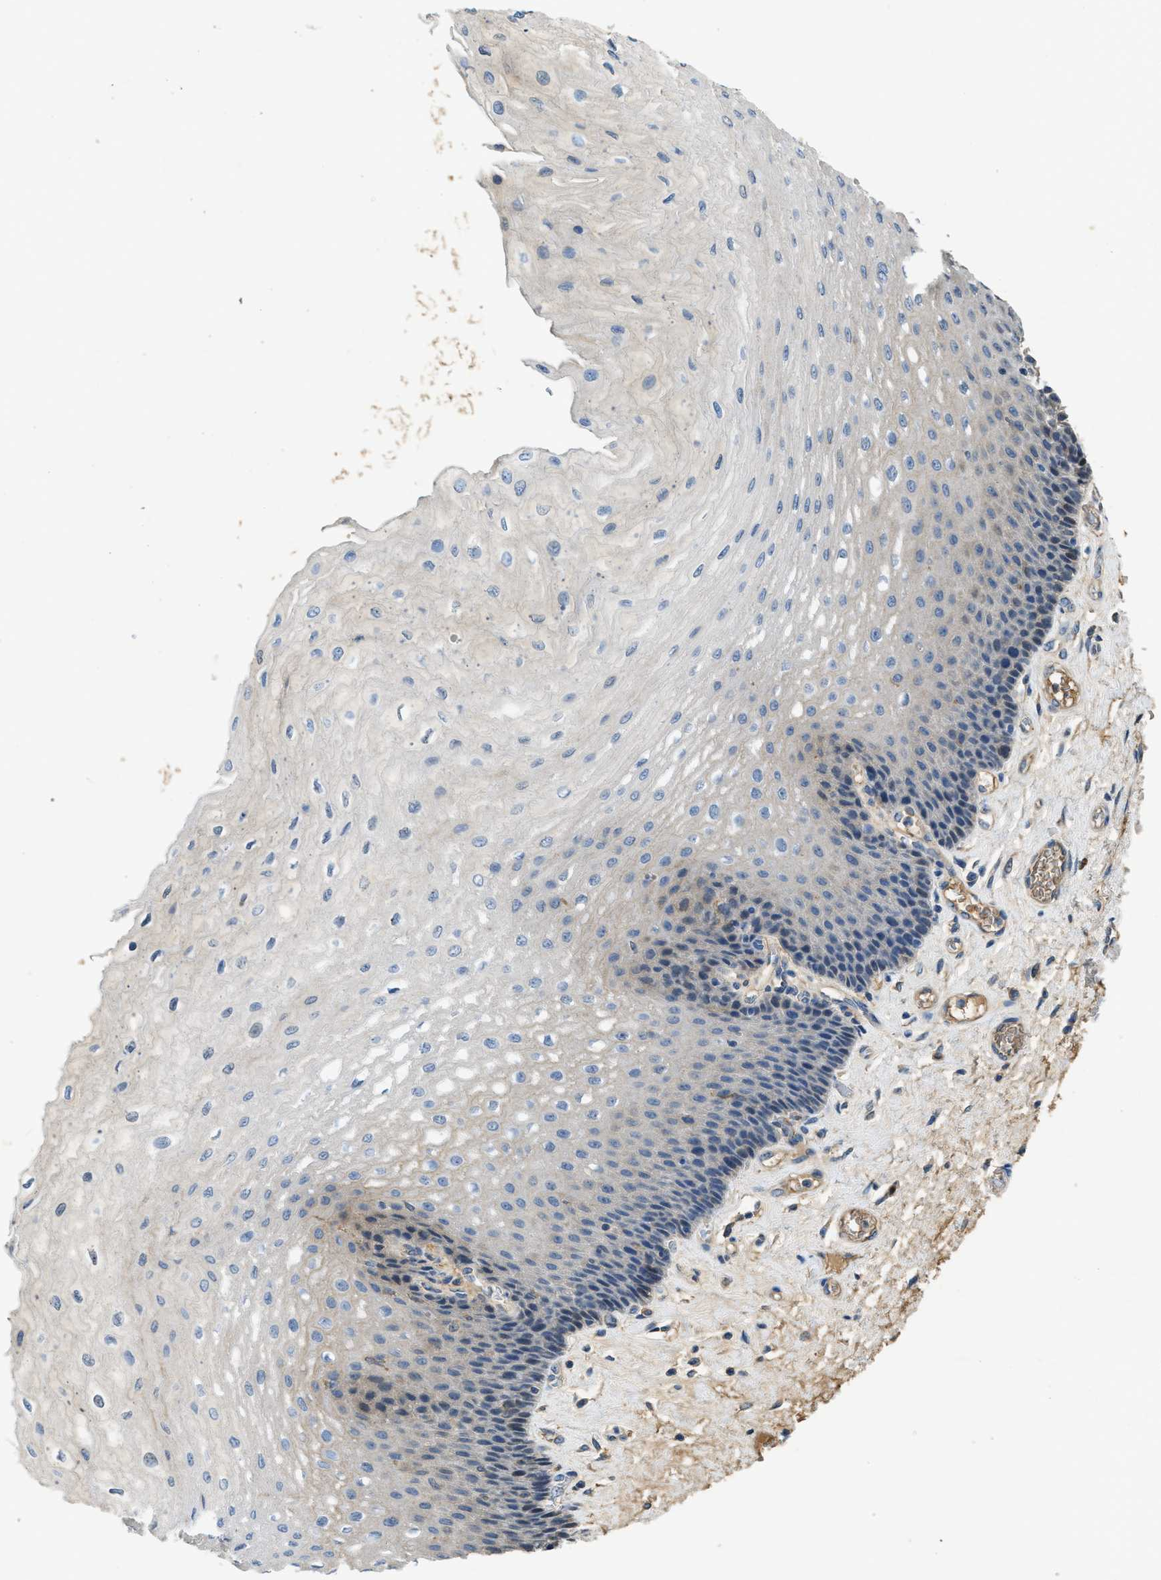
{"staining": {"intensity": "negative", "quantity": "none", "location": "none"}, "tissue": "esophagus", "cell_type": "Squamous epithelial cells", "image_type": "normal", "snomed": [{"axis": "morphology", "description": "Normal tissue, NOS"}, {"axis": "topography", "description": "Esophagus"}], "caption": "Immunohistochemistry of normal human esophagus shows no staining in squamous epithelial cells. The staining is performed using DAB (3,3'-diaminobenzidine) brown chromogen with nuclei counter-stained in using hematoxylin.", "gene": "RIPK2", "patient": {"sex": "female", "age": 72}}